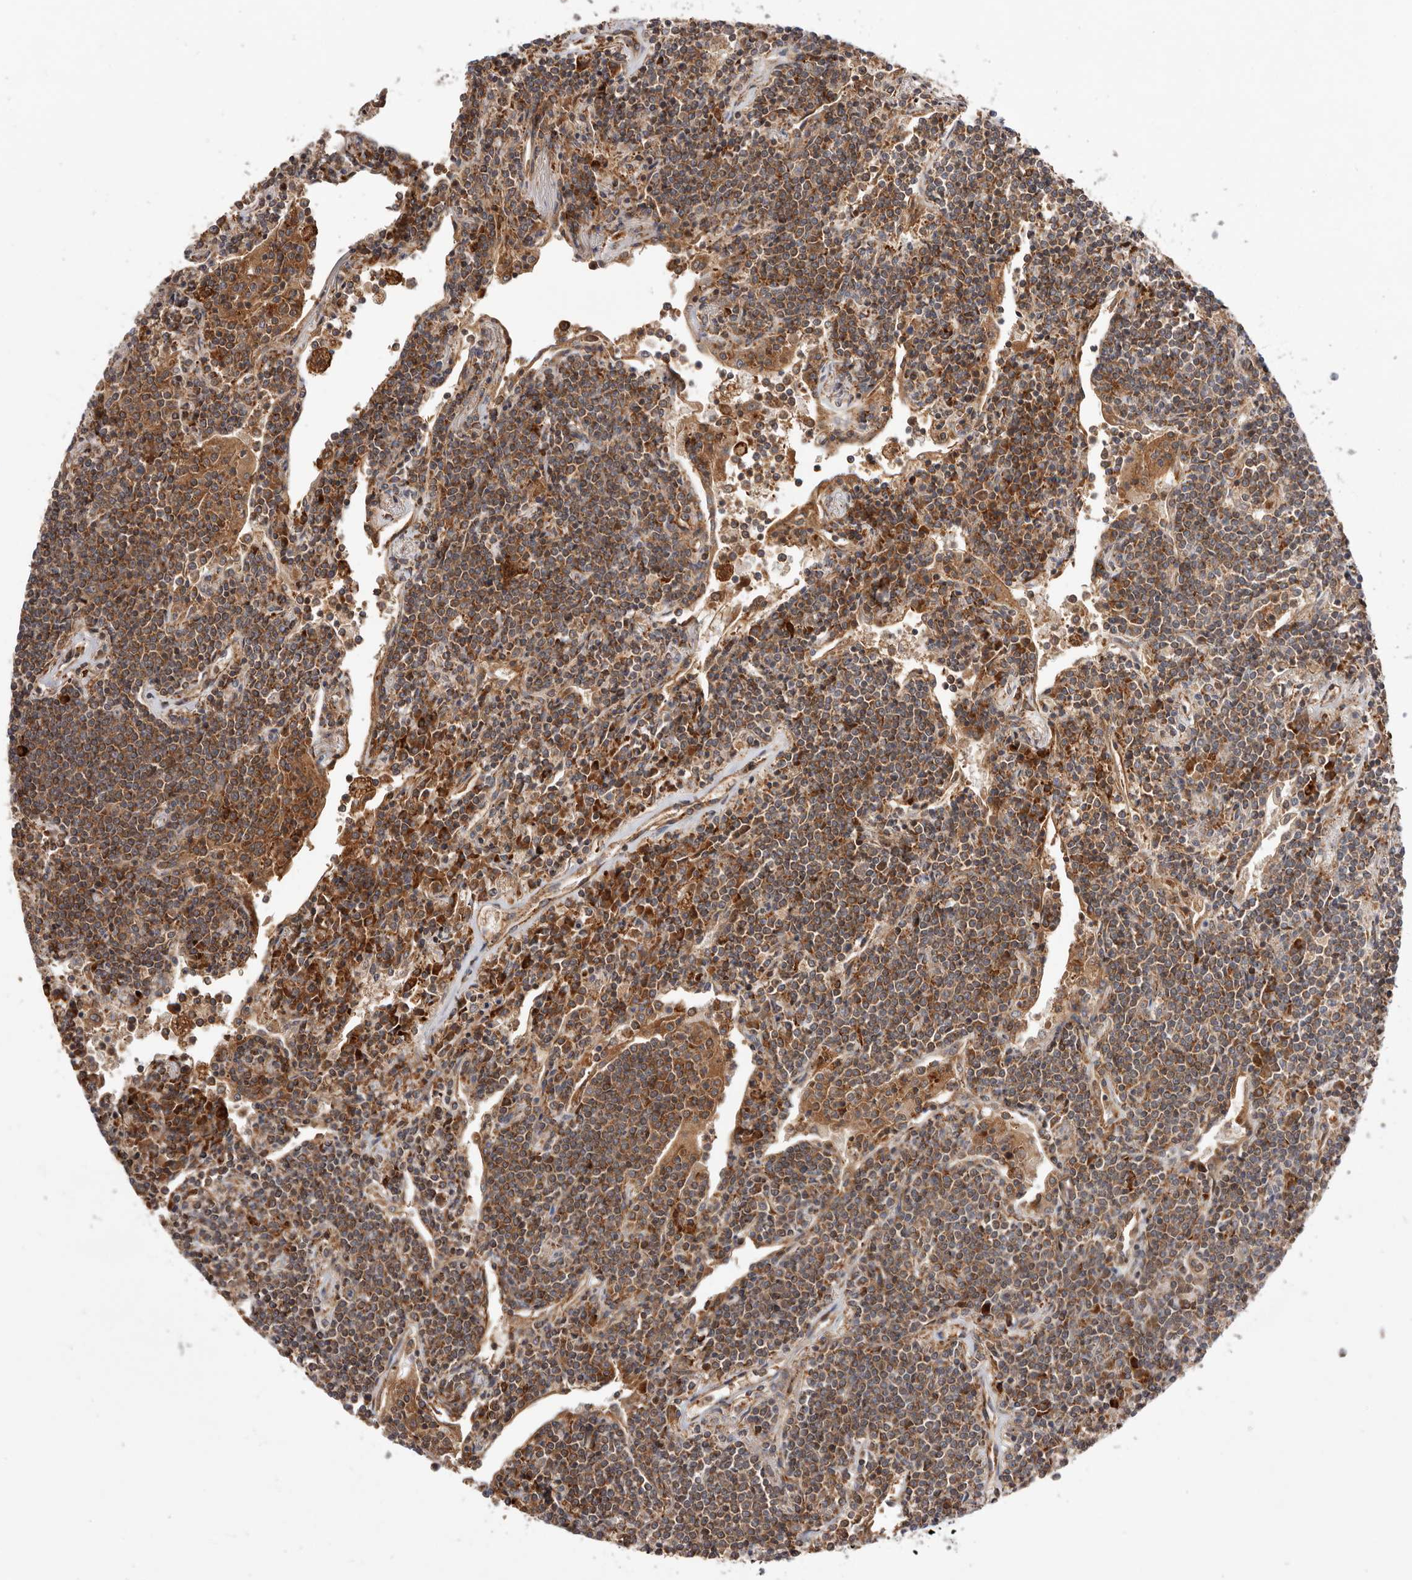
{"staining": {"intensity": "moderate", "quantity": ">75%", "location": "cytoplasmic/membranous"}, "tissue": "lymphoma", "cell_type": "Tumor cells", "image_type": "cancer", "snomed": [{"axis": "morphology", "description": "Malignant lymphoma, non-Hodgkin's type, Low grade"}, {"axis": "topography", "description": "Lung"}], "caption": "Immunohistochemical staining of lymphoma reveals medium levels of moderate cytoplasmic/membranous expression in approximately >75% of tumor cells.", "gene": "RNF213", "patient": {"sex": "female", "age": 71}}